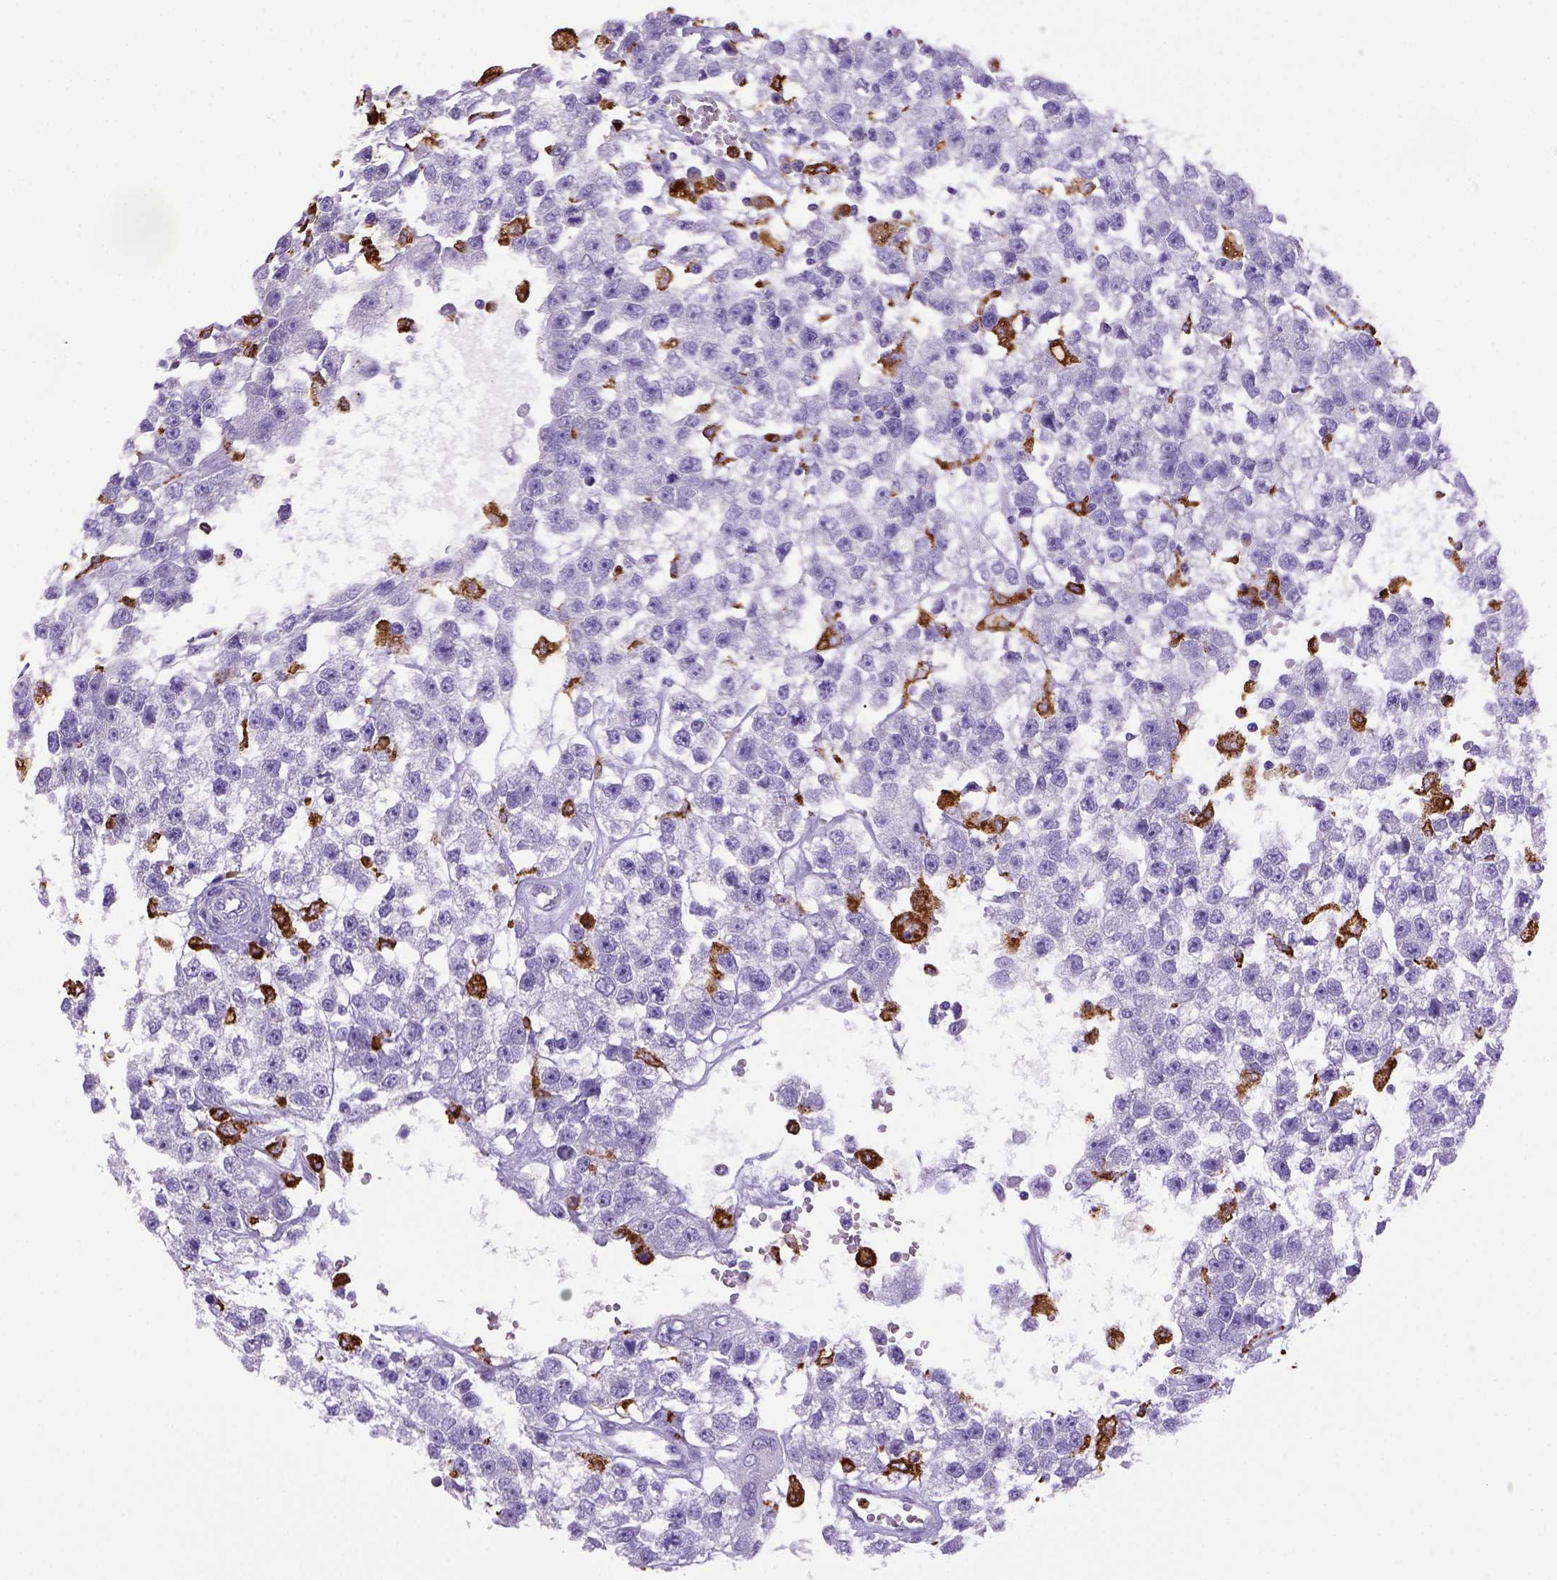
{"staining": {"intensity": "negative", "quantity": "none", "location": "none"}, "tissue": "testis cancer", "cell_type": "Tumor cells", "image_type": "cancer", "snomed": [{"axis": "morphology", "description": "Seminoma, NOS"}, {"axis": "topography", "description": "Testis"}], "caption": "The image displays no significant staining in tumor cells of testis seminoma.", "gene": "CD68", "patient": {"sex": "male", "age": 34}}